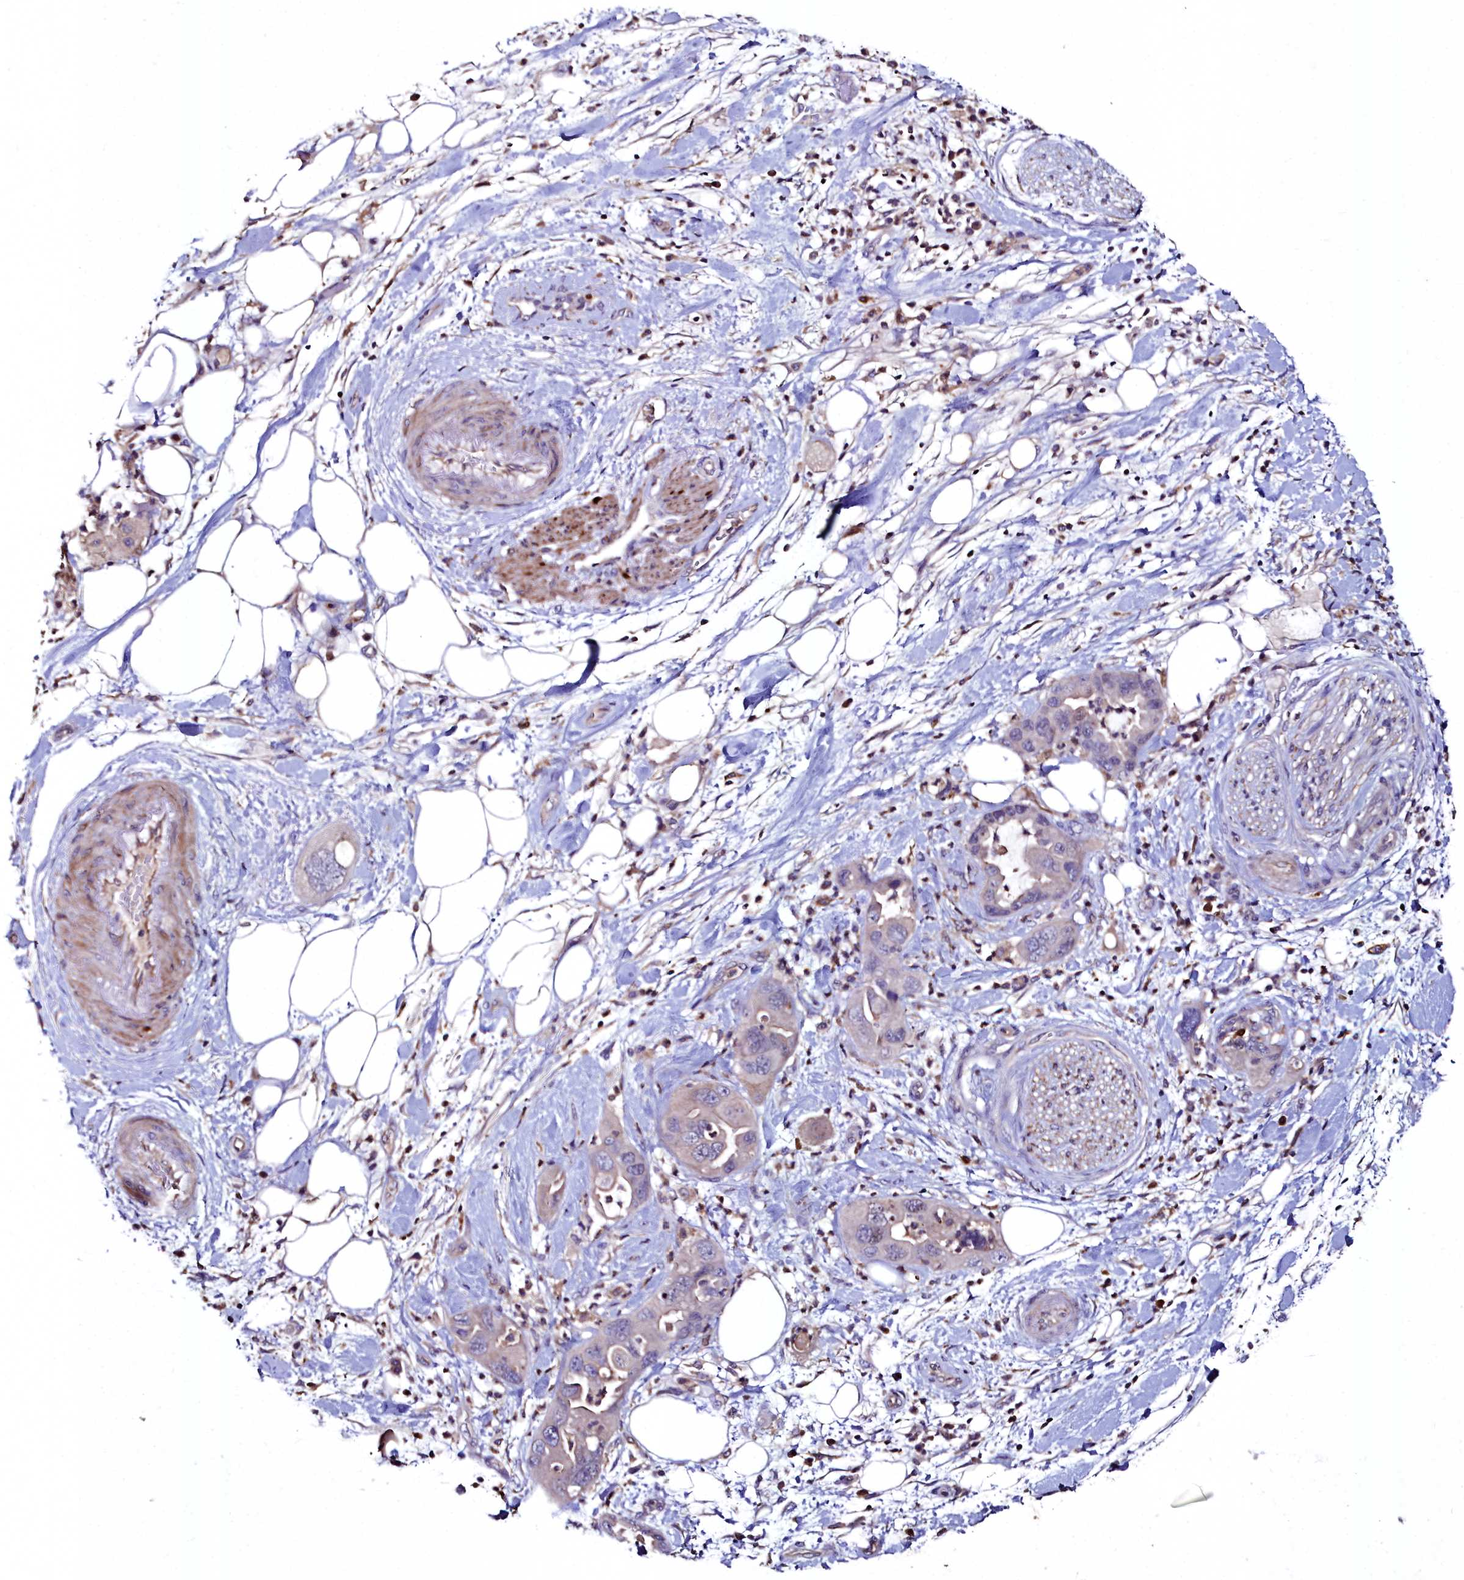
{"staining": {"intensity": "negative", "quantity": "none", "location": "none"}, "tissue": "pancreatic cancer", "cell_type": "Tumor cells", "image_type": "cancer", "snomed": [{"axis": "morphology", "description": "Adenocarcinoma, NOS"}, {"axis": "topography", "description": "Pancreas"}], "caption": "Tumor cells show no significant staining in pancreatic cancer.", "gene": "AMBRA1", "patient": {"sex": "female", "age": 71}}